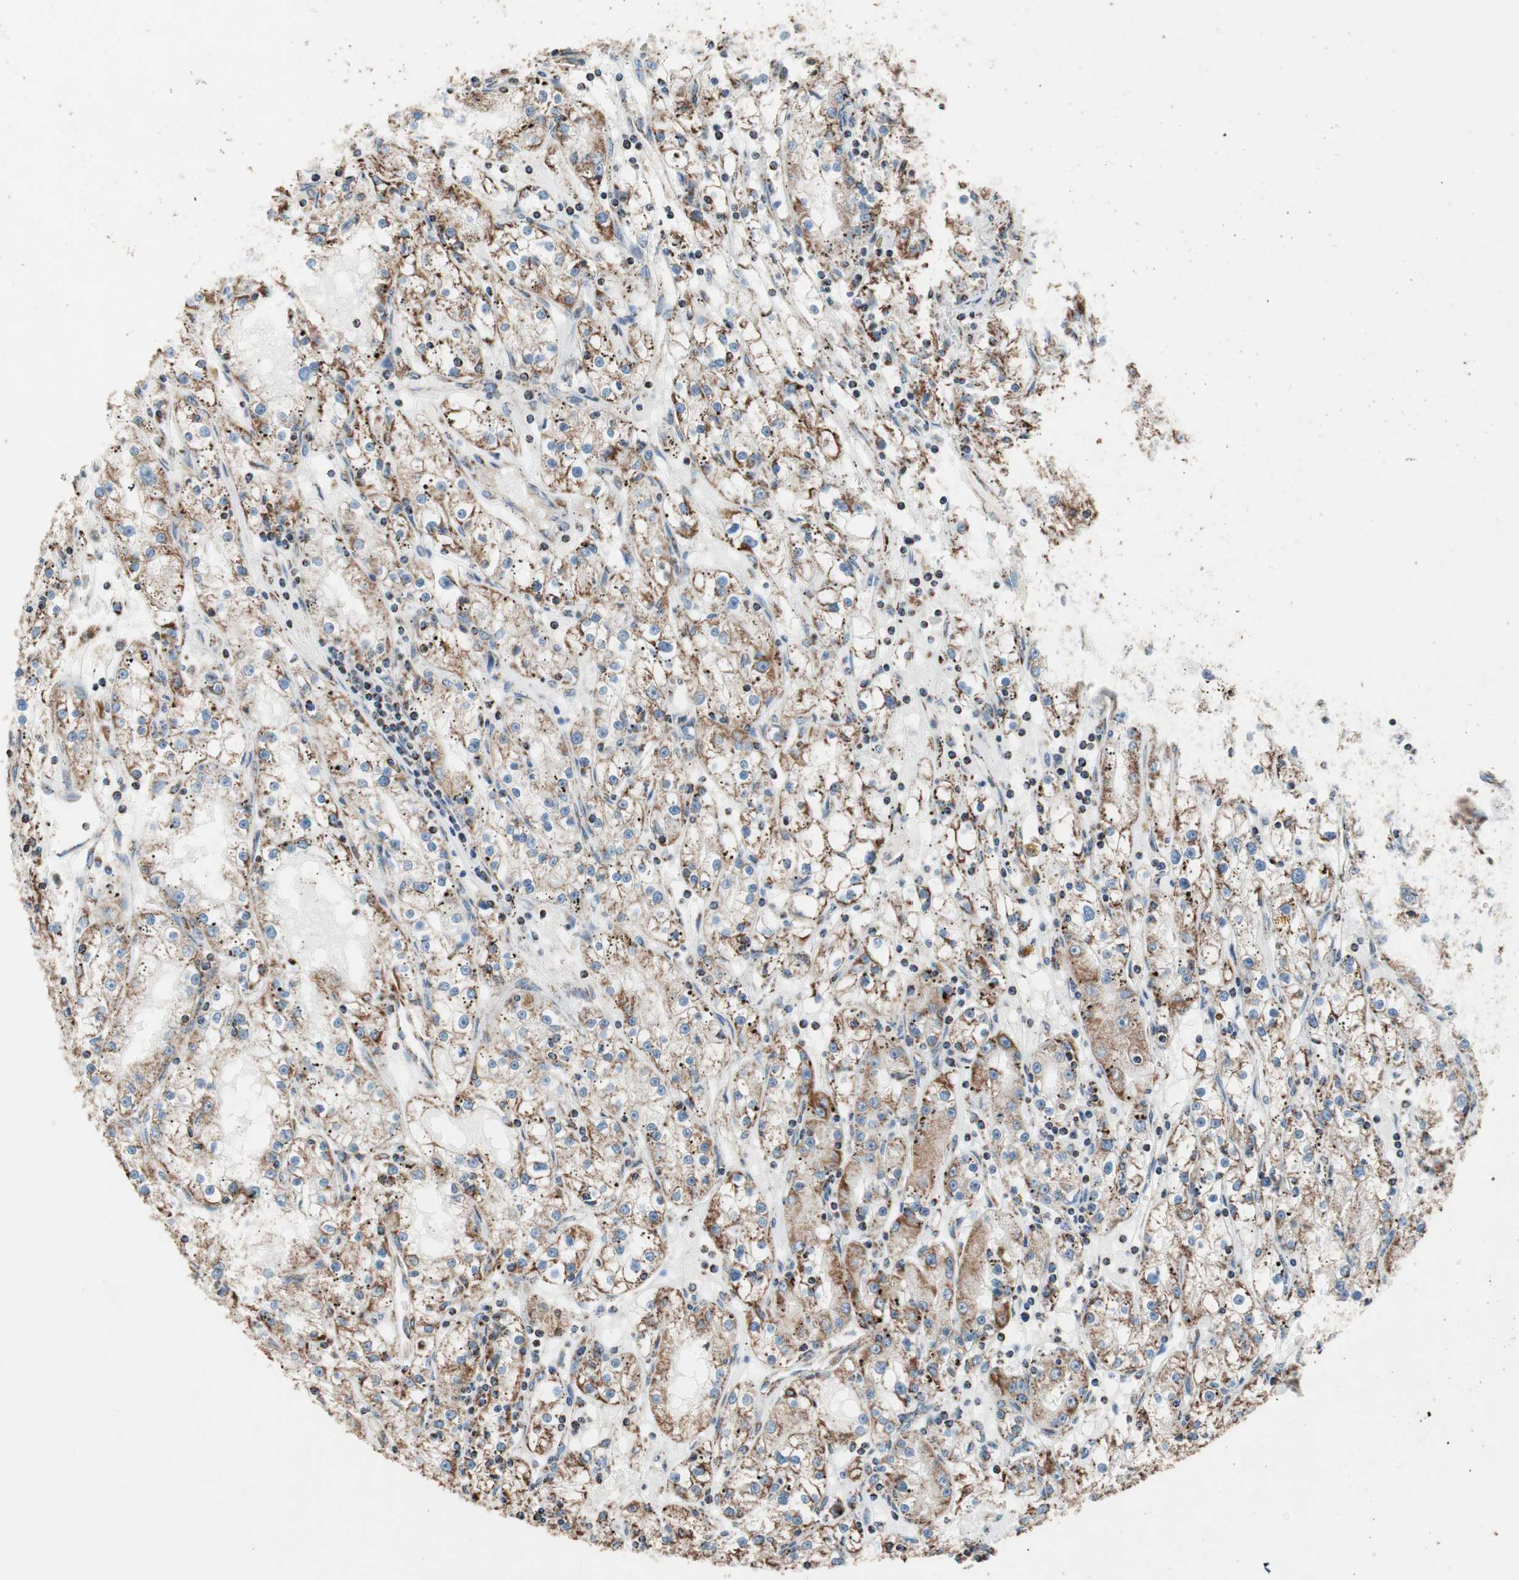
{"staining": {"intensity": "moderate", "quantity": ">75%", "location": "cytoplasmic/membranous"}, "tissue": "renal cancer", "cell_type": "Tumor cells", "image_type": "cancer", "snomed": [{"axis": "morphology", "description": "Adenocarcinoma, NOS"}, {"axis": "topography", "description": "Kidney"}], "caption": "Immunohistochemistry (DAB) staining of human renal adenocarcinoma demonstrates moderate cytoplasmic/membranous protein staining in about >75% of tumor cells.", "gene": "PCSK4", "patient": {"sex": "male", "age": 56}}